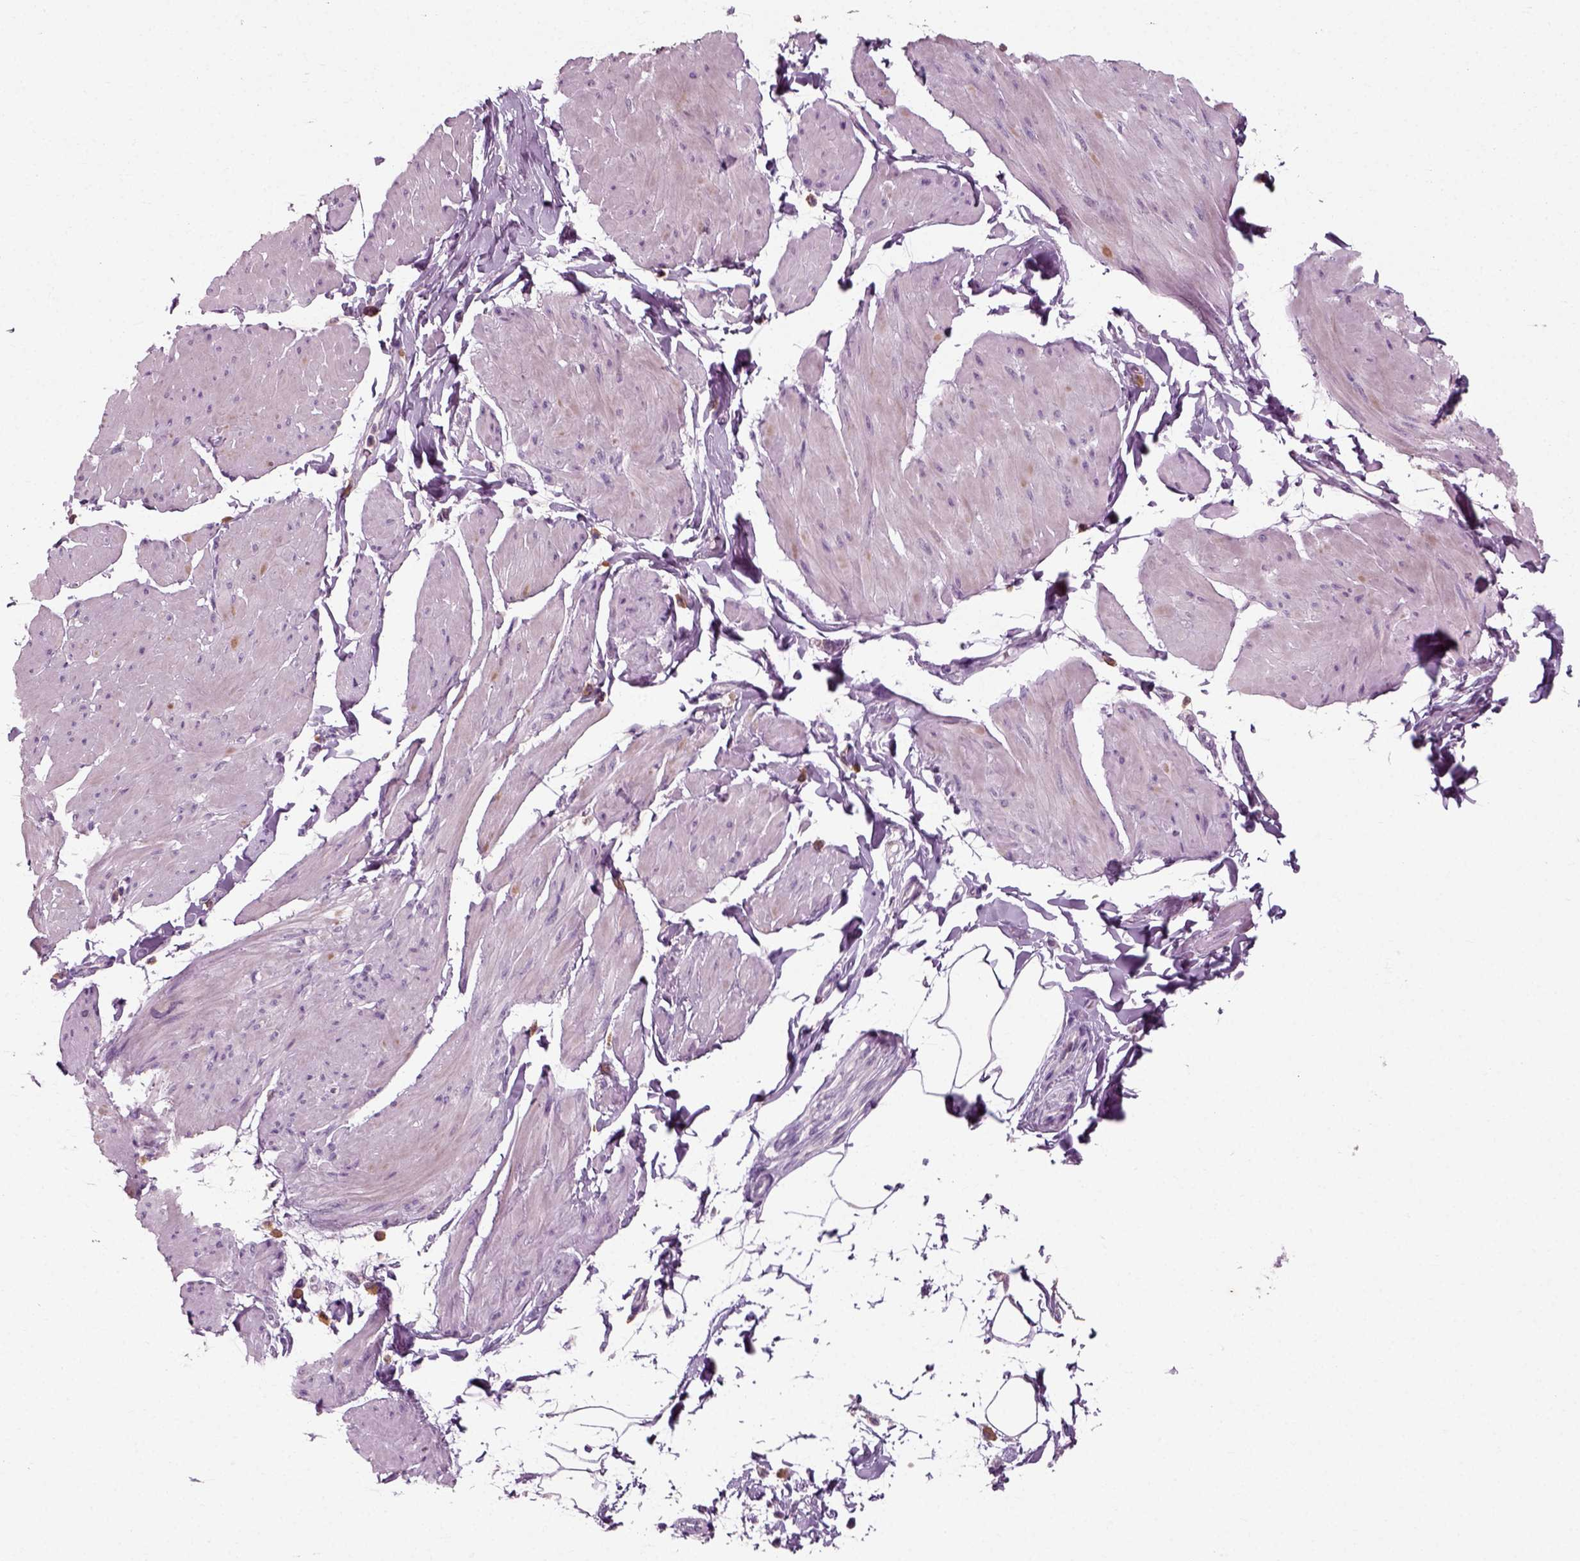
{"staining": {"intensity": "negative", "quantity": "none", "location": "none"}, "tissue": "smooth muscle", "cell_type": "Smooth muscle cells", "image_type": "normal", "snomed": [{"axis": "morphology", "description": "Normal tissue, NOS"}, {"axis": "topography", "description": "Adipose tissue"}, {"axis": "topography", "description": "Smooth muscle"}, {"axis": "topography", "description": "Peripheral nerve tissue"}], "caption": "Protein analysis of benign smooth muscle shows no significant expression in smooth muscle cells.", "gene": "RND2", "patient": {"sex": "male", "age": 83}}